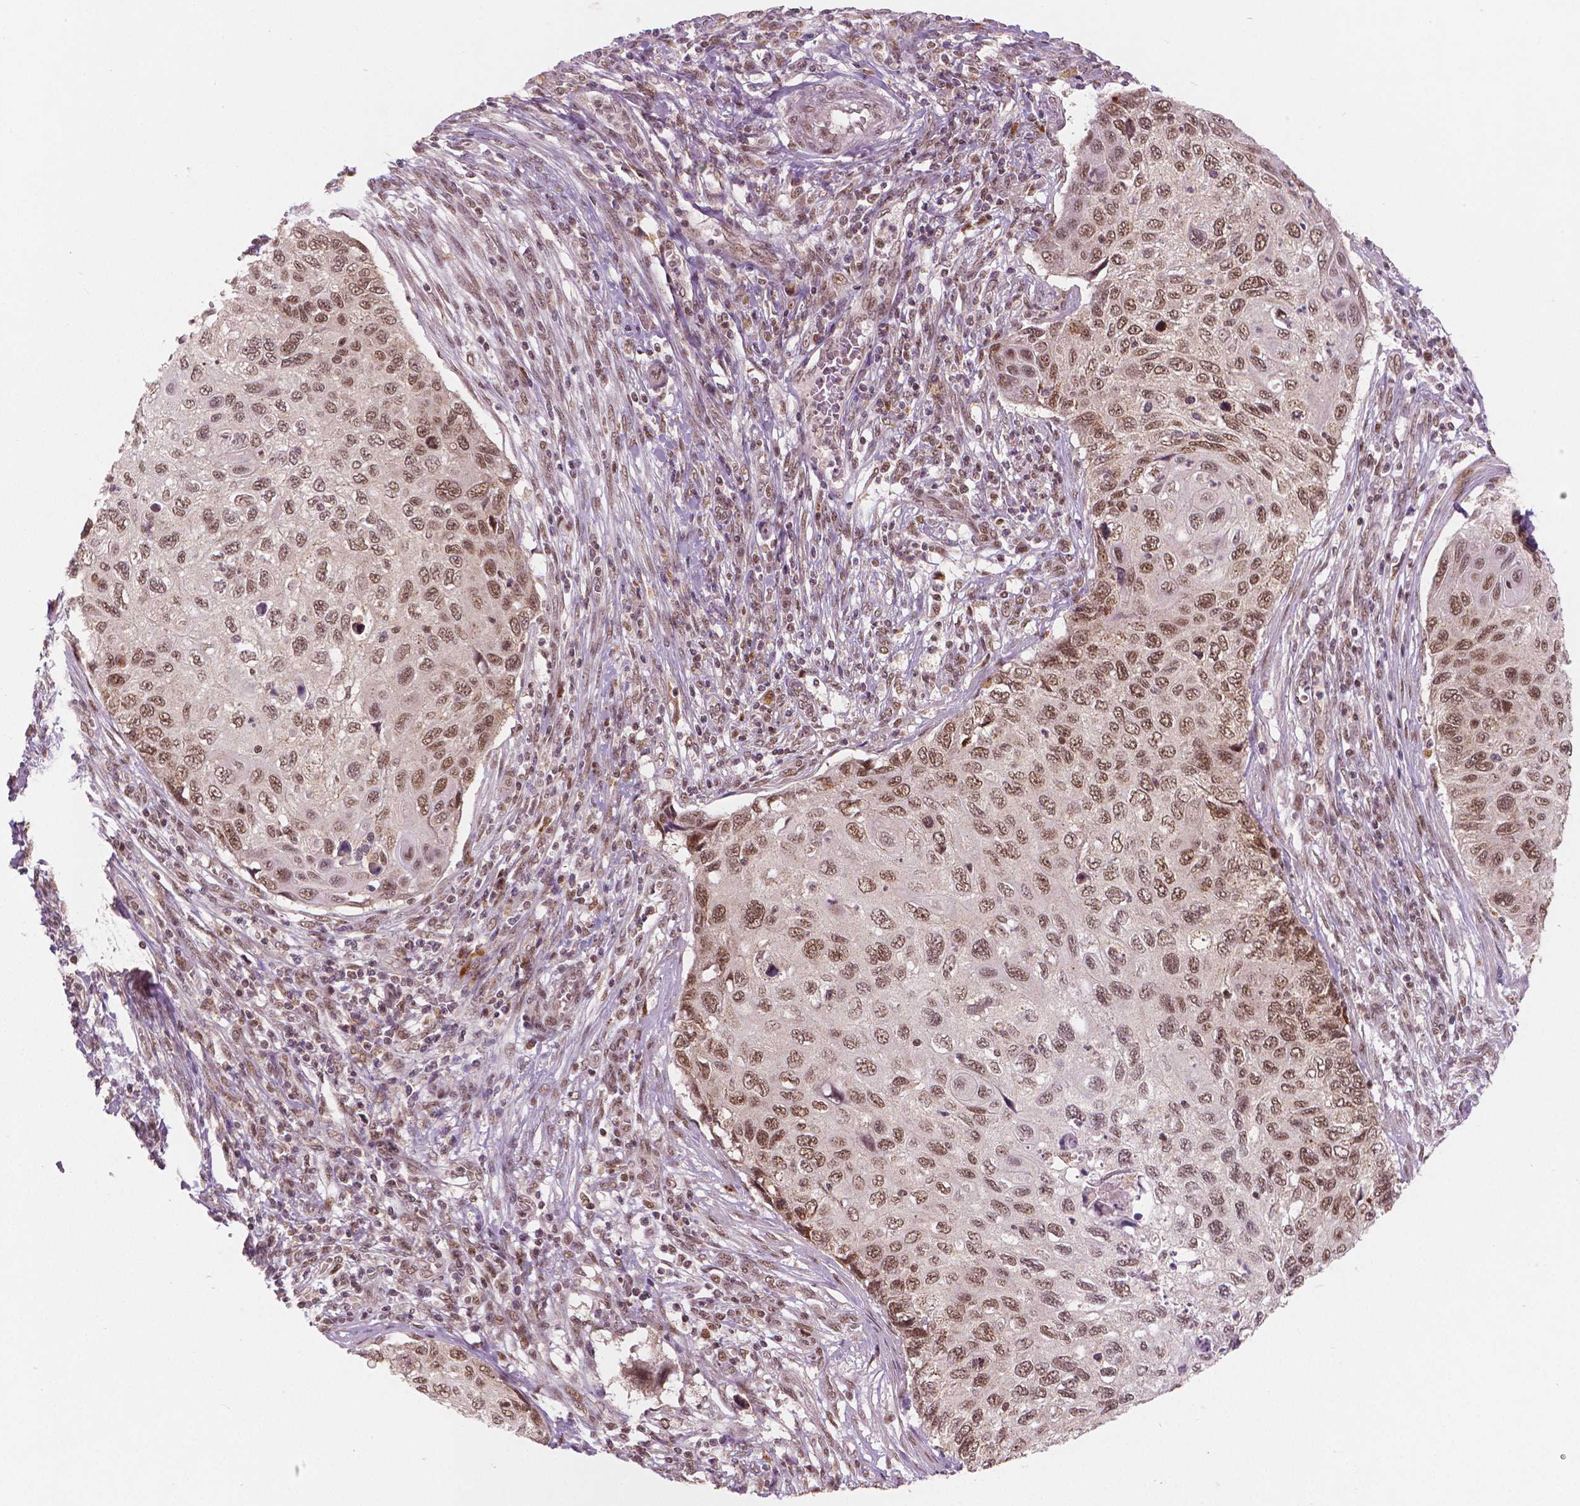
{"staining": {"intensity": "moderate", "quantity": ">75%", "location": "nuclear"}, "tissue": "cervical cancer", "cell_type": "Tumor cells", "image_type": "cancer", "snomed": [{"axis": "morphology", "description": "Squamous cell carcinoma, NOS"}, {"axis": "topography", "description": "Cervix"}], "caption": "Cervical squamous cell carcinoma stained with a protein marker shows moderate staining in tumor cells.", "gene": "NSD2", "patient": {"sex": "female", "age": 70}}